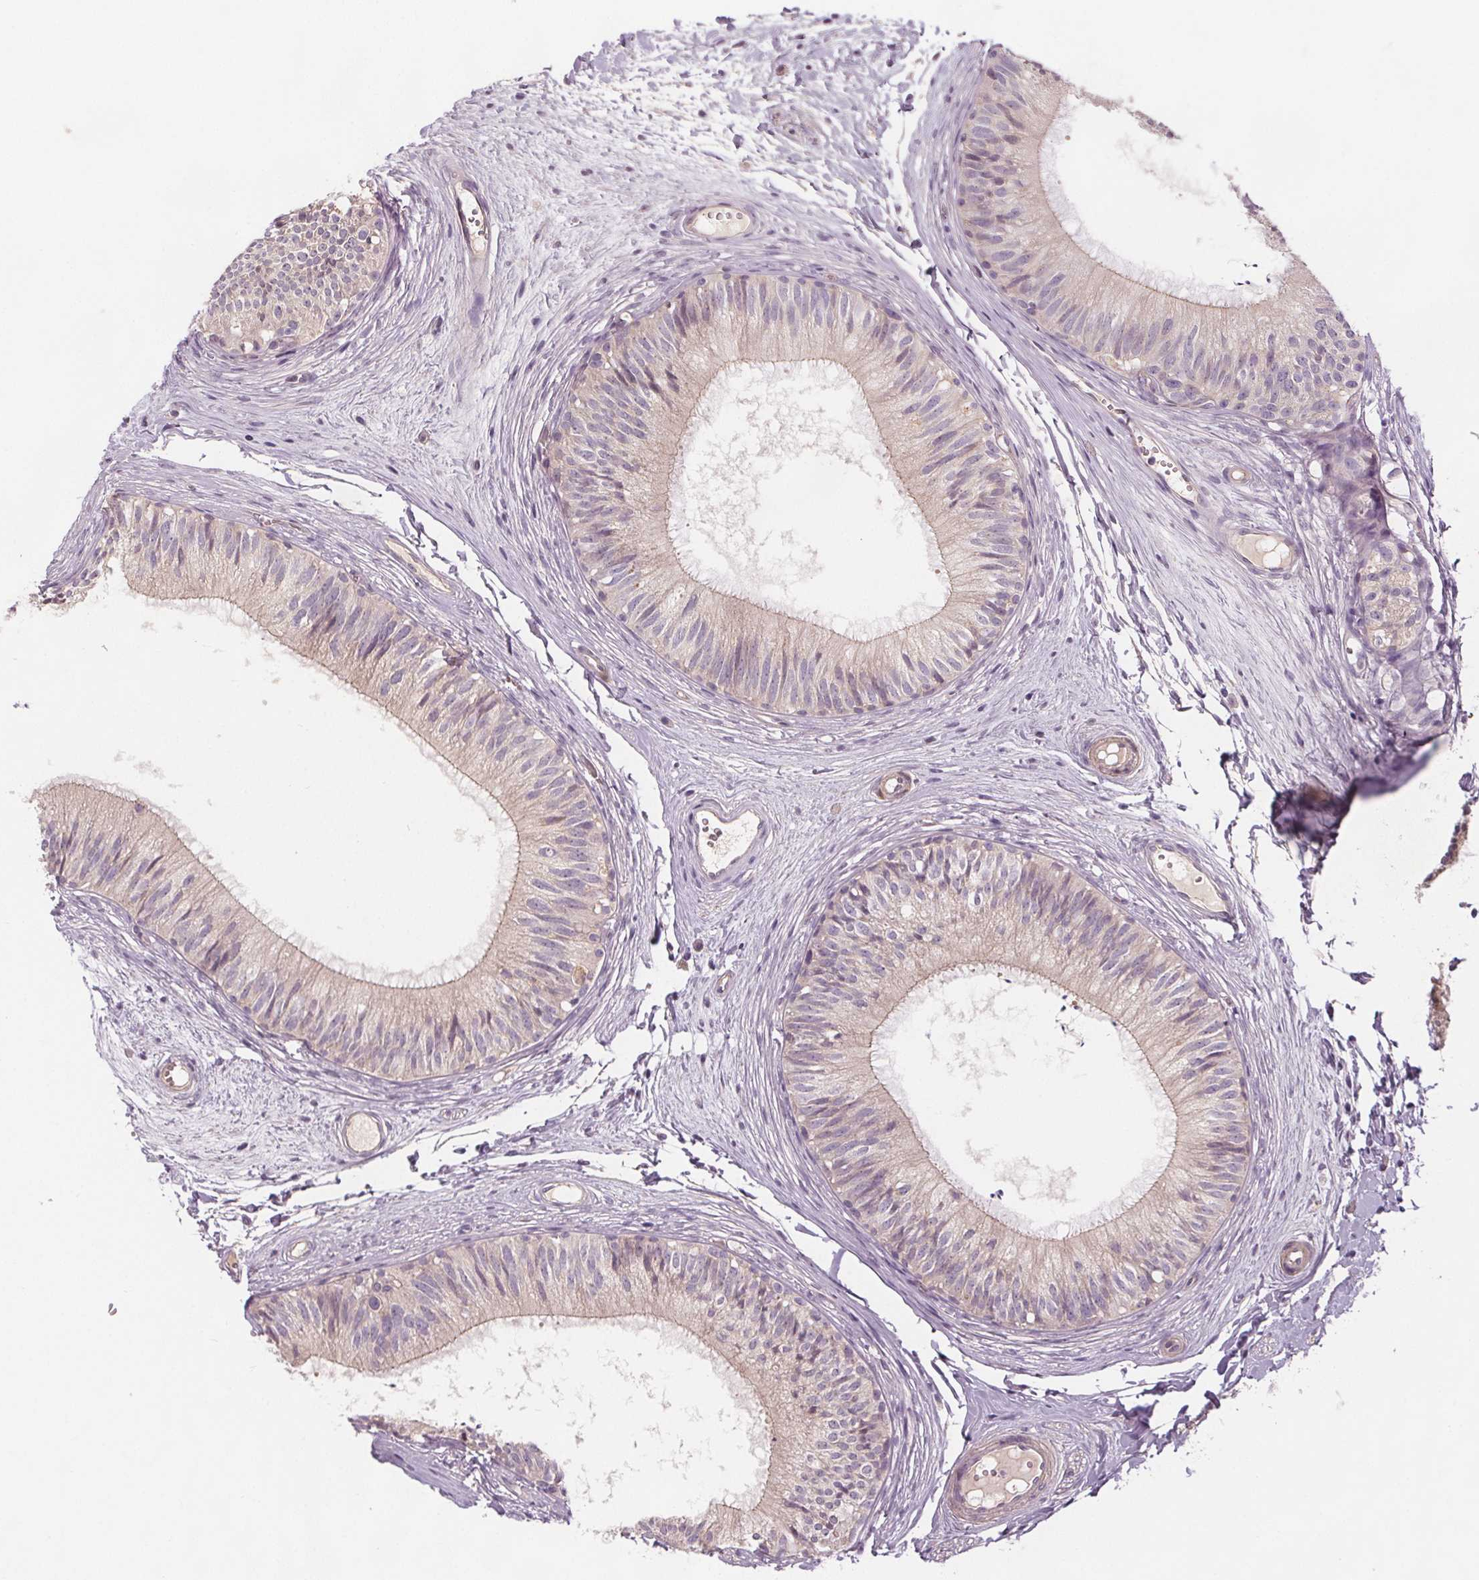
{"staining": {"intensity": "weak", "quantity": "<25%", "location": "cytoplasmic/membranous"}, "tissue": "epididymis", "cell_type": "Glandular cells", "image_type": "normal", "snomed": [{"axis": "morphology", "description": "Normal tissue, NOS"}, {"axis": "topography", "description": "Epididymis"}], "caption": "DAB (3,3'-diaminobenzidine) immunohistochemical staining of benign human epididymis demonstrates no significant staining in glandular cells. The staining was performed using DAB to visualize the protein expression in brown, while the nuclei were stained in blue with hematoxylin (Magnification: 20x).", "gene": "VNN1", "patient": {"sex": "male", "age": 29}}